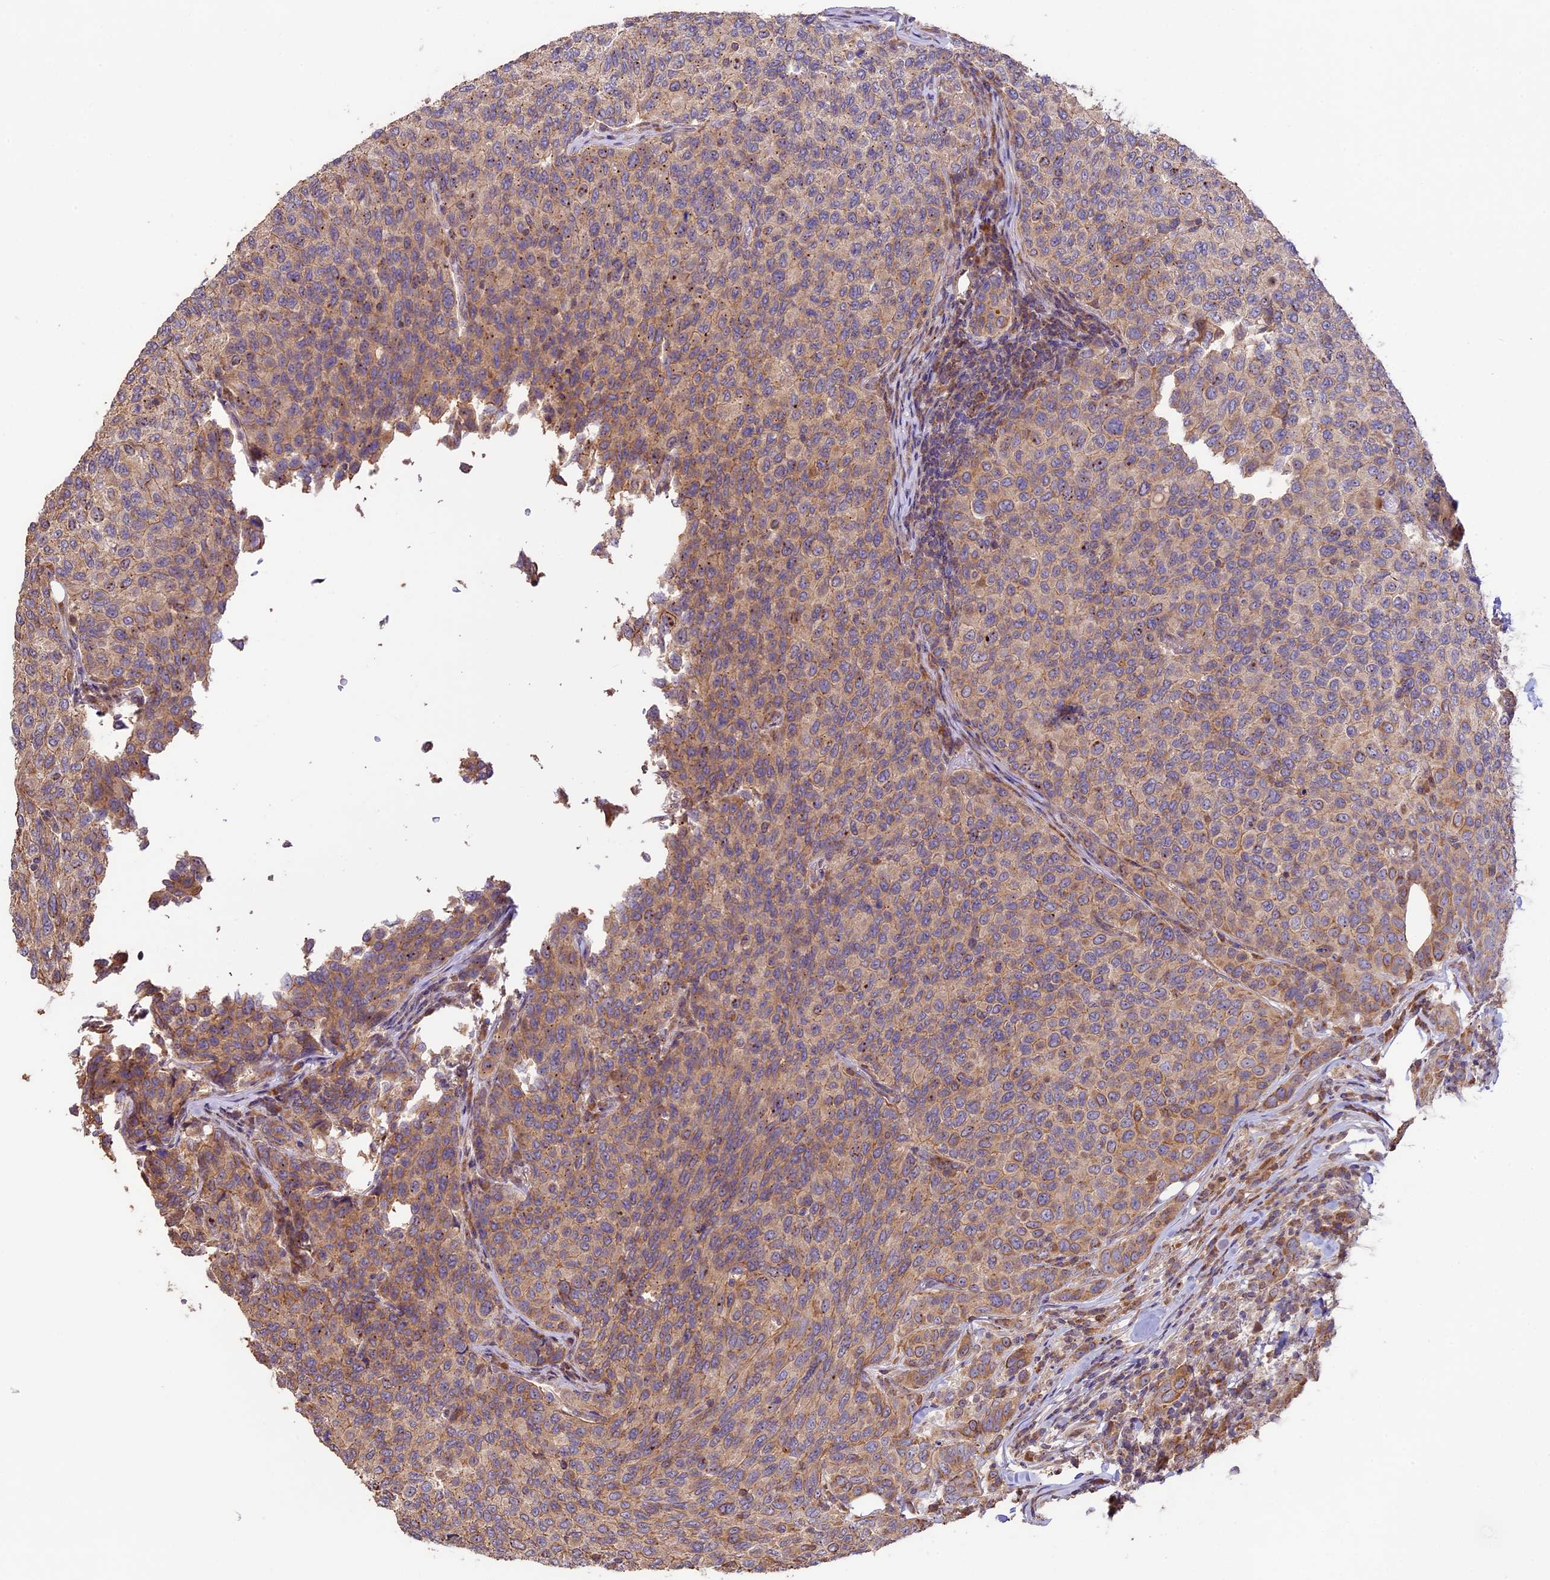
{"staining": {"intensity": "moderate", "quantity": ">75%", "location": "cytoplasmic/membranous"}, "tissue": "breast cancer", "cell_type": "Tumor cells", "image_type": "cancer", "snomed": [{"axis": "morphology", "description": "Duct carcinoma"}, {"axis": "topography", "description": "Breast"}], "caption": "An image showing moderate cytoplasmic/membranous positivity in approximately >75% of tumor cells in infiltrating ductal carcinoma (breast), as visualized by brown immunohistochemical staining.", "gene": "BCAS4", "patient": {"sex": "female", "age": 55}}